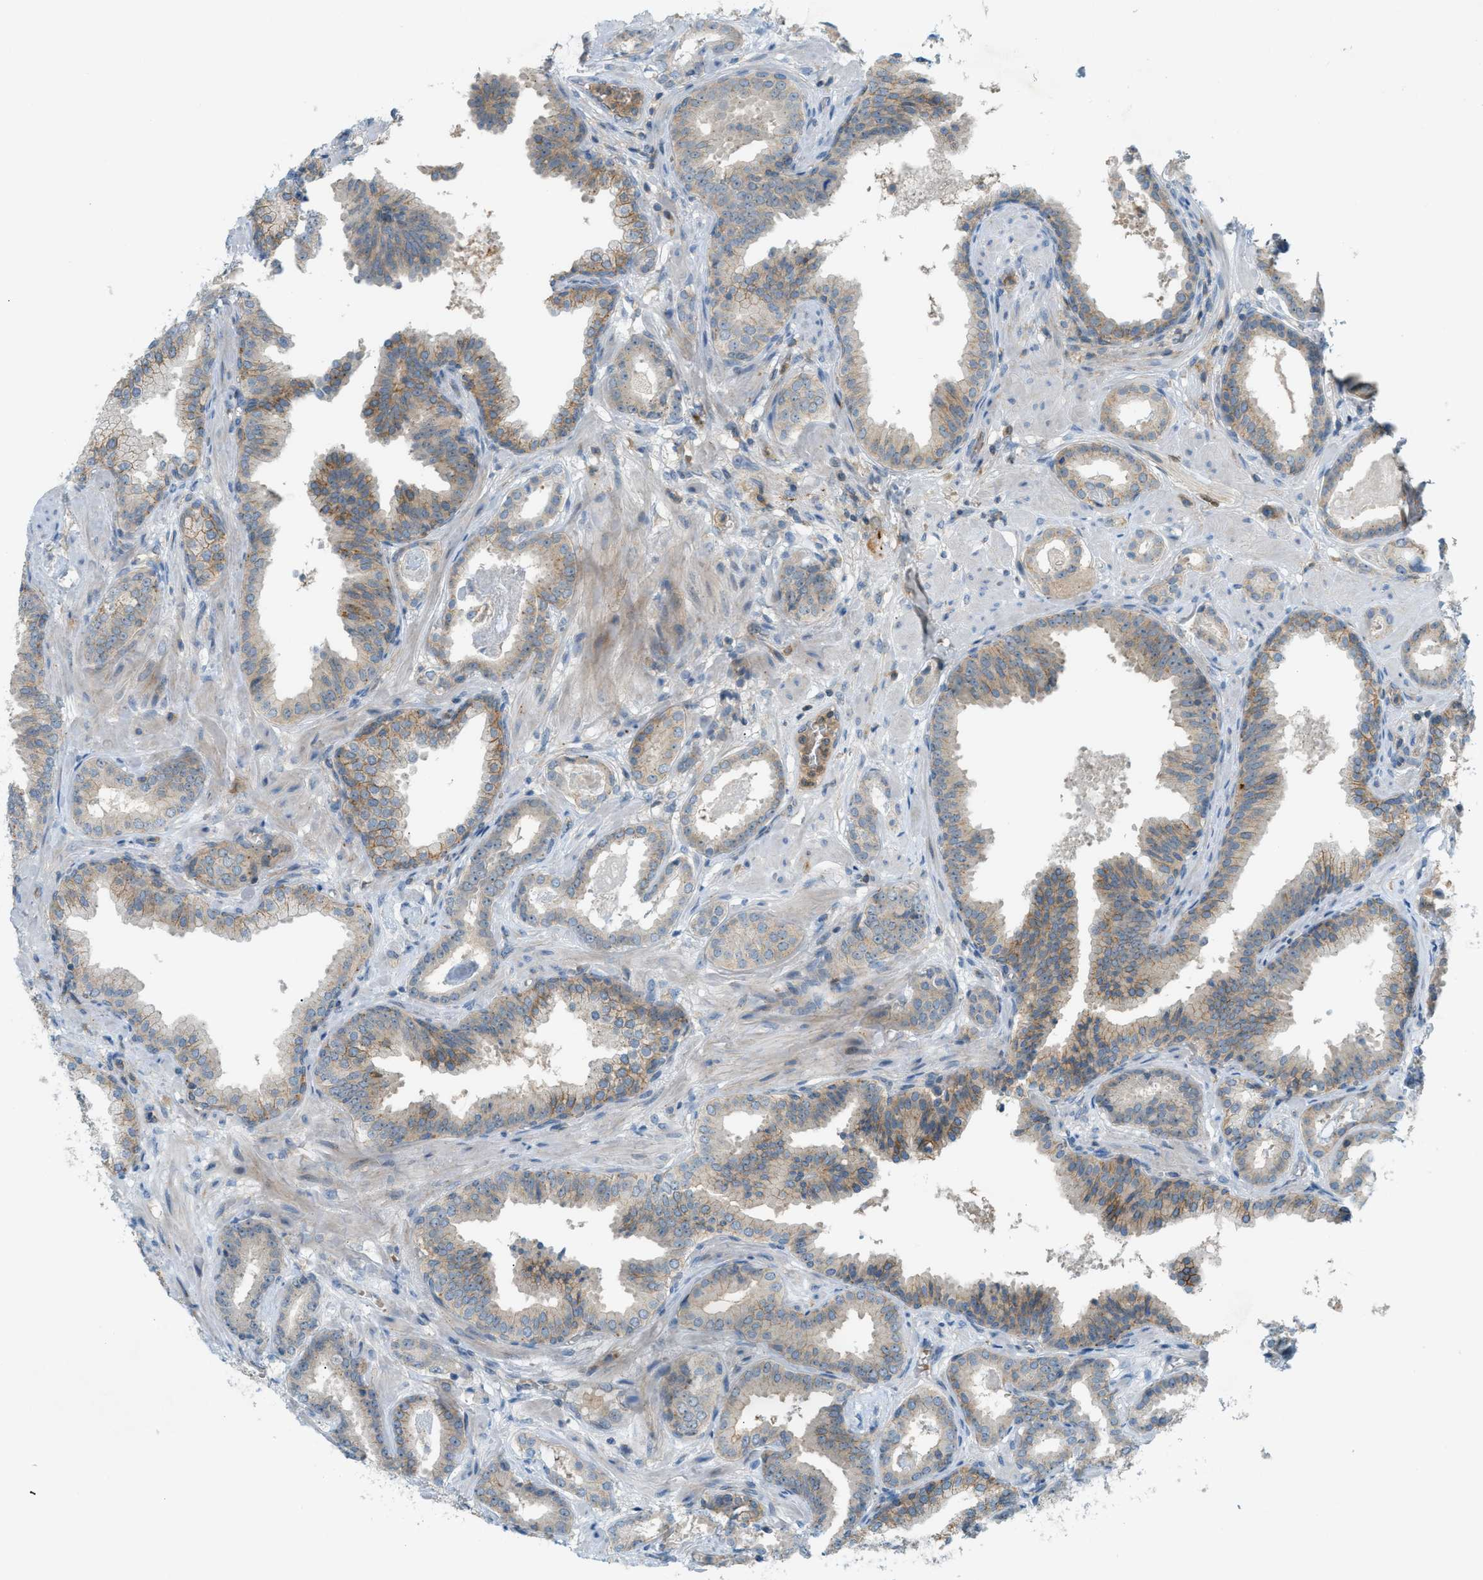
{"staining": {"intensity": "moderate", "quantity": "25%-75%", "location": "cytoplasmic/membranous"}, "tissue": "prostate cancer", "cell_type": "Tumor cells", "image_type": "cancer", "snomed": [{"axis": "morphology", "description": "Adenocarcinoma, Low grade"}, {"axis": "topography", "description": "Prostate"}], "caption": "An image of human prostate cancer stained for a protein demonstrates moderate cytoplasmic/membranous brown staining in tumor cells.", "gene": "GRK6", "patient": {"sex": "male", "age": 53}}